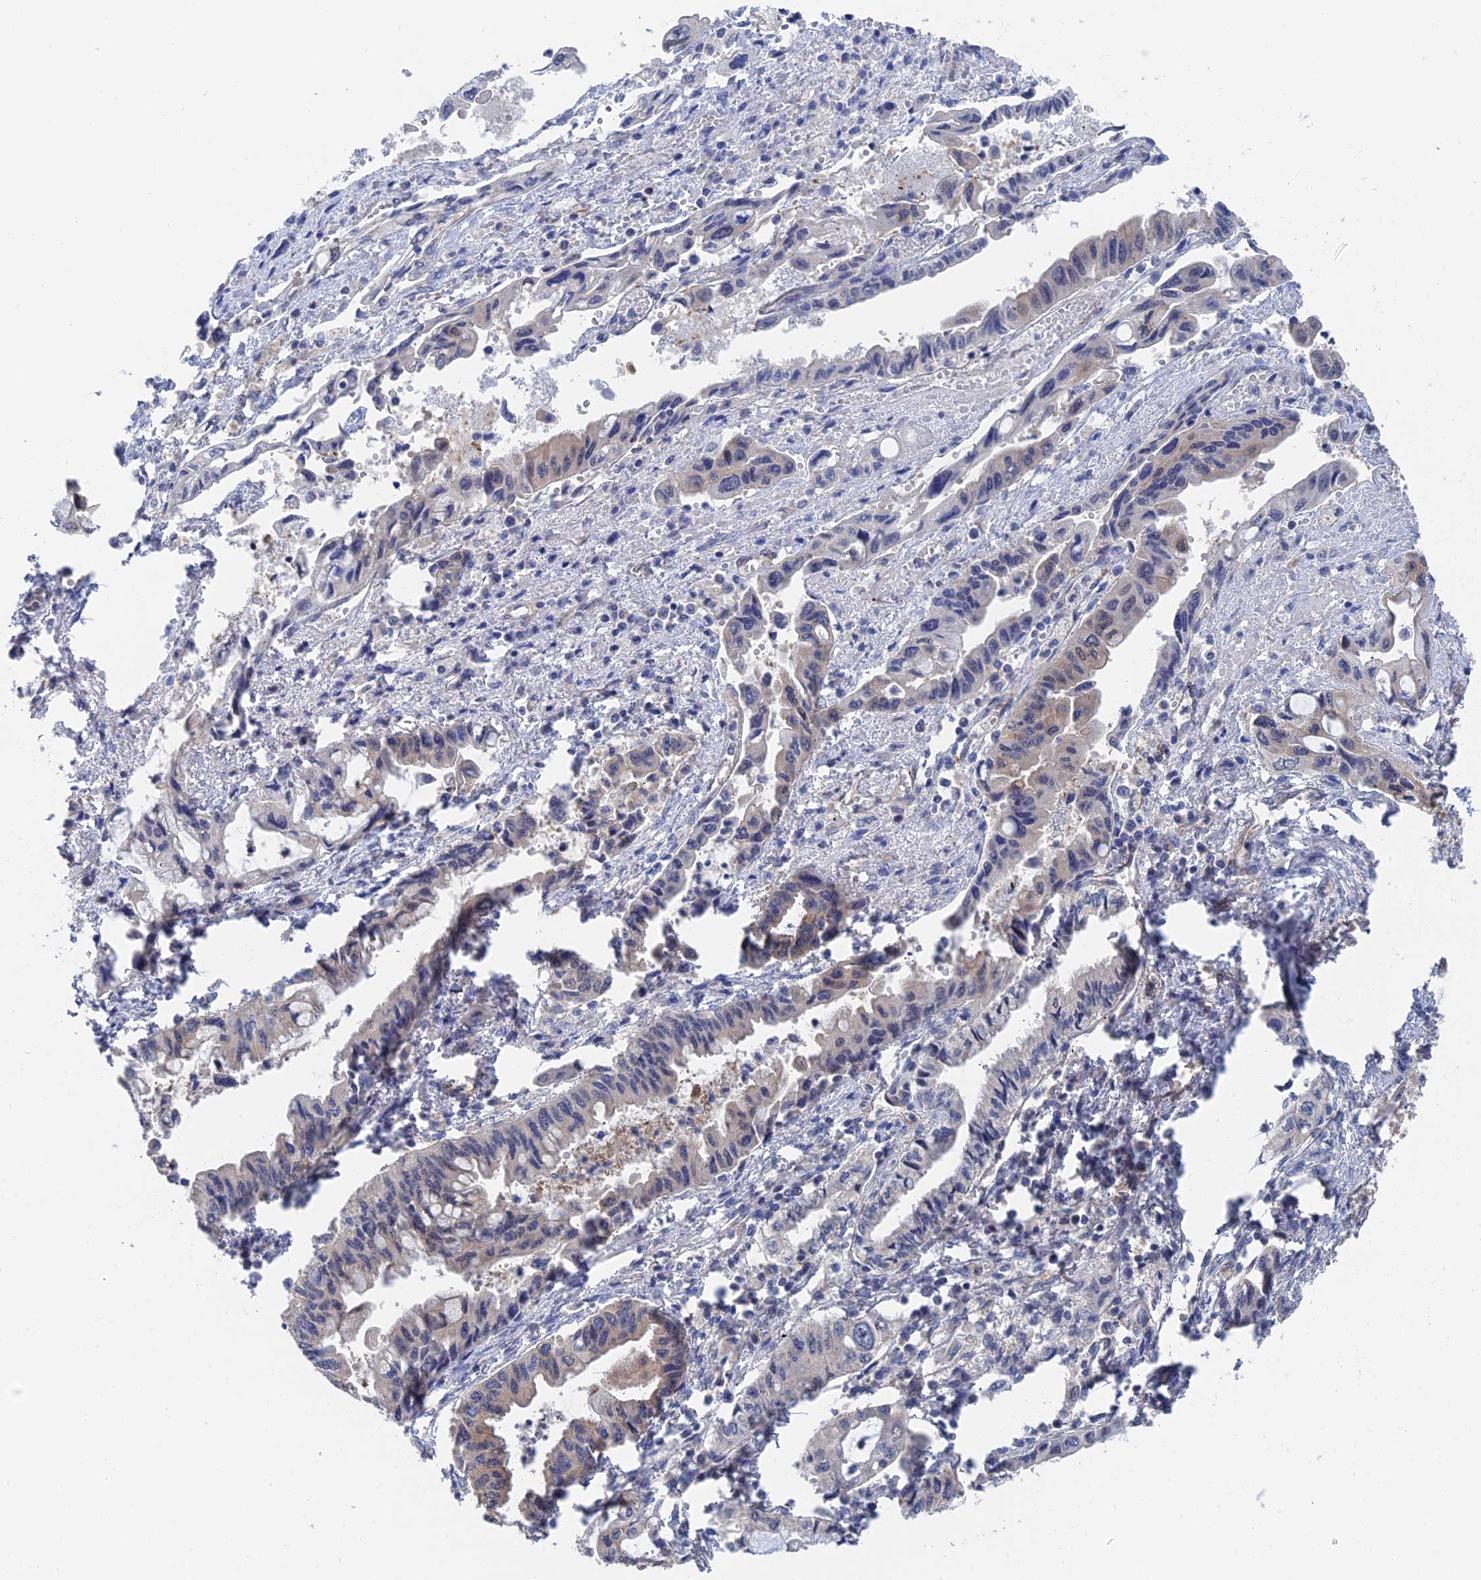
{"staining": {"intensity": "negative", "quantity": "none", "location": "none"}, "tissue": "pancreatic cancer", "cell_type": "Tumor cells", "image_type": "cancer", "snomed": [{"axis": "morphology", "description": "Adenocarcinoma, NOS"}, {"axis": "topography", "description": "Pancreas"}], "caption": "High power microscopy image of an immunohistochemistry histopathology image of pancreatic cancer, revealing no significant expression in tumor cells.", "gene": "MTHFSD", "patient": {"sex": "female", "age": 50}}